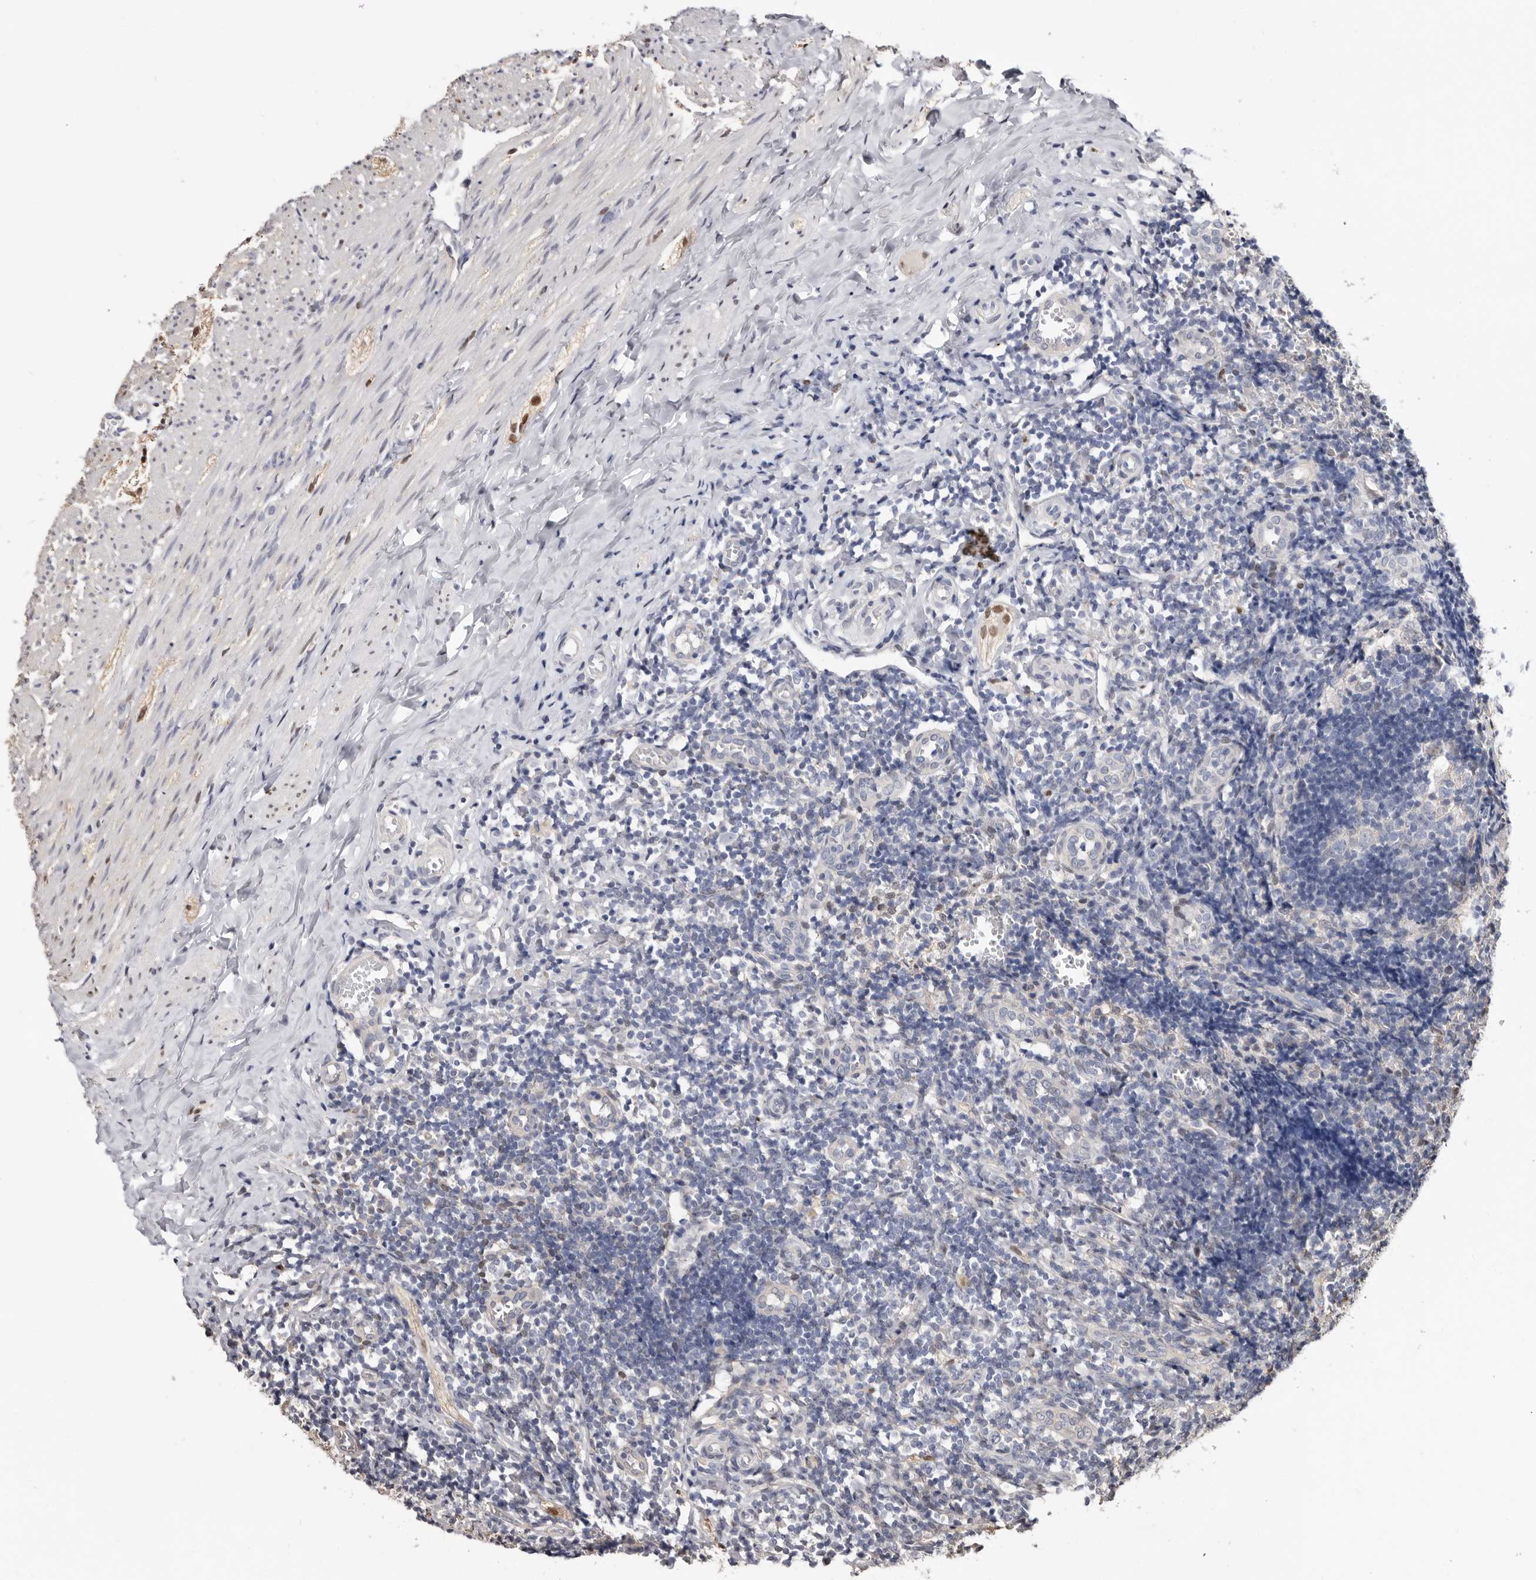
{"staining": {"intensity": "moderate", "quantity": "<25%", "location": "cytoplasmic/membranous"}, "tissue": "appendix", "cell_type": "Glandular cells", "image_type": "normal", "snomed": [{"axis": "morphology", "description": "Normal tissue, NOS"}, {"axis": "topography", "description": "Appendix"}], "caption": "This is a histology image of immunohistochemistry staining of normal appendix, which shows moderate staining in the cytoplasmic/membranous of glandular cells.", "gene": "KHDRBS2", "patient": {"sex": "male", "age": 8}}